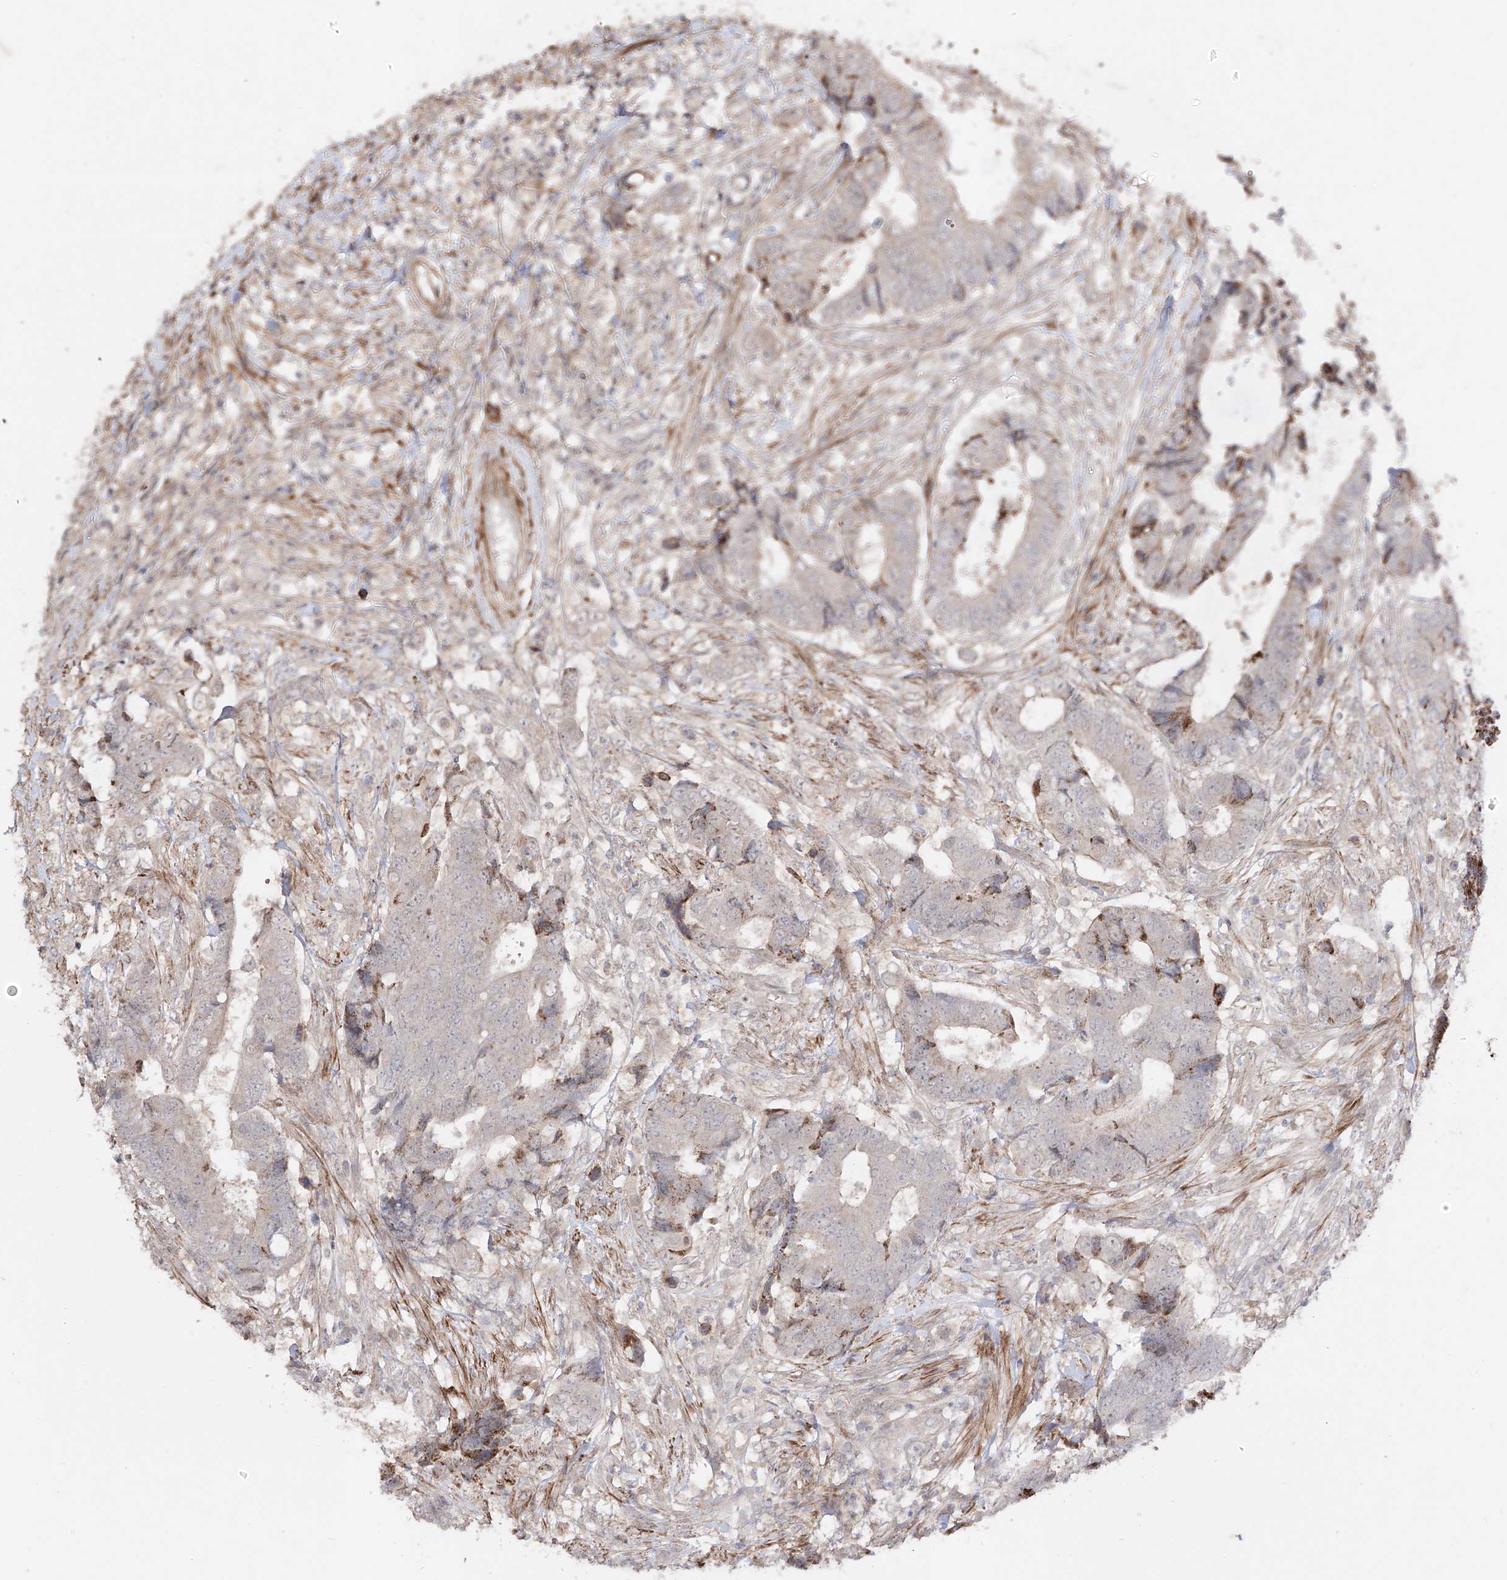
{"staining": {"intensity": "weak", "quantity": "<25%", "location": "cytoplasmic/membranous"}, "tissue": "colorectal cancer", "cell_type": "Tumor cells", "image_type": "cancer", "snomed": [{"axis": "morphology", "description": "Adenocarcinoma, NOS"}, {"axis": "topography", "description": "Rectum"}], "caption": "This is an immunohistochemistry image of colorectal adenocarcinoma. There is no expression in tumor cells.", "gene": "KDM1B", "patient": {"sex": "male", "age": 84}}